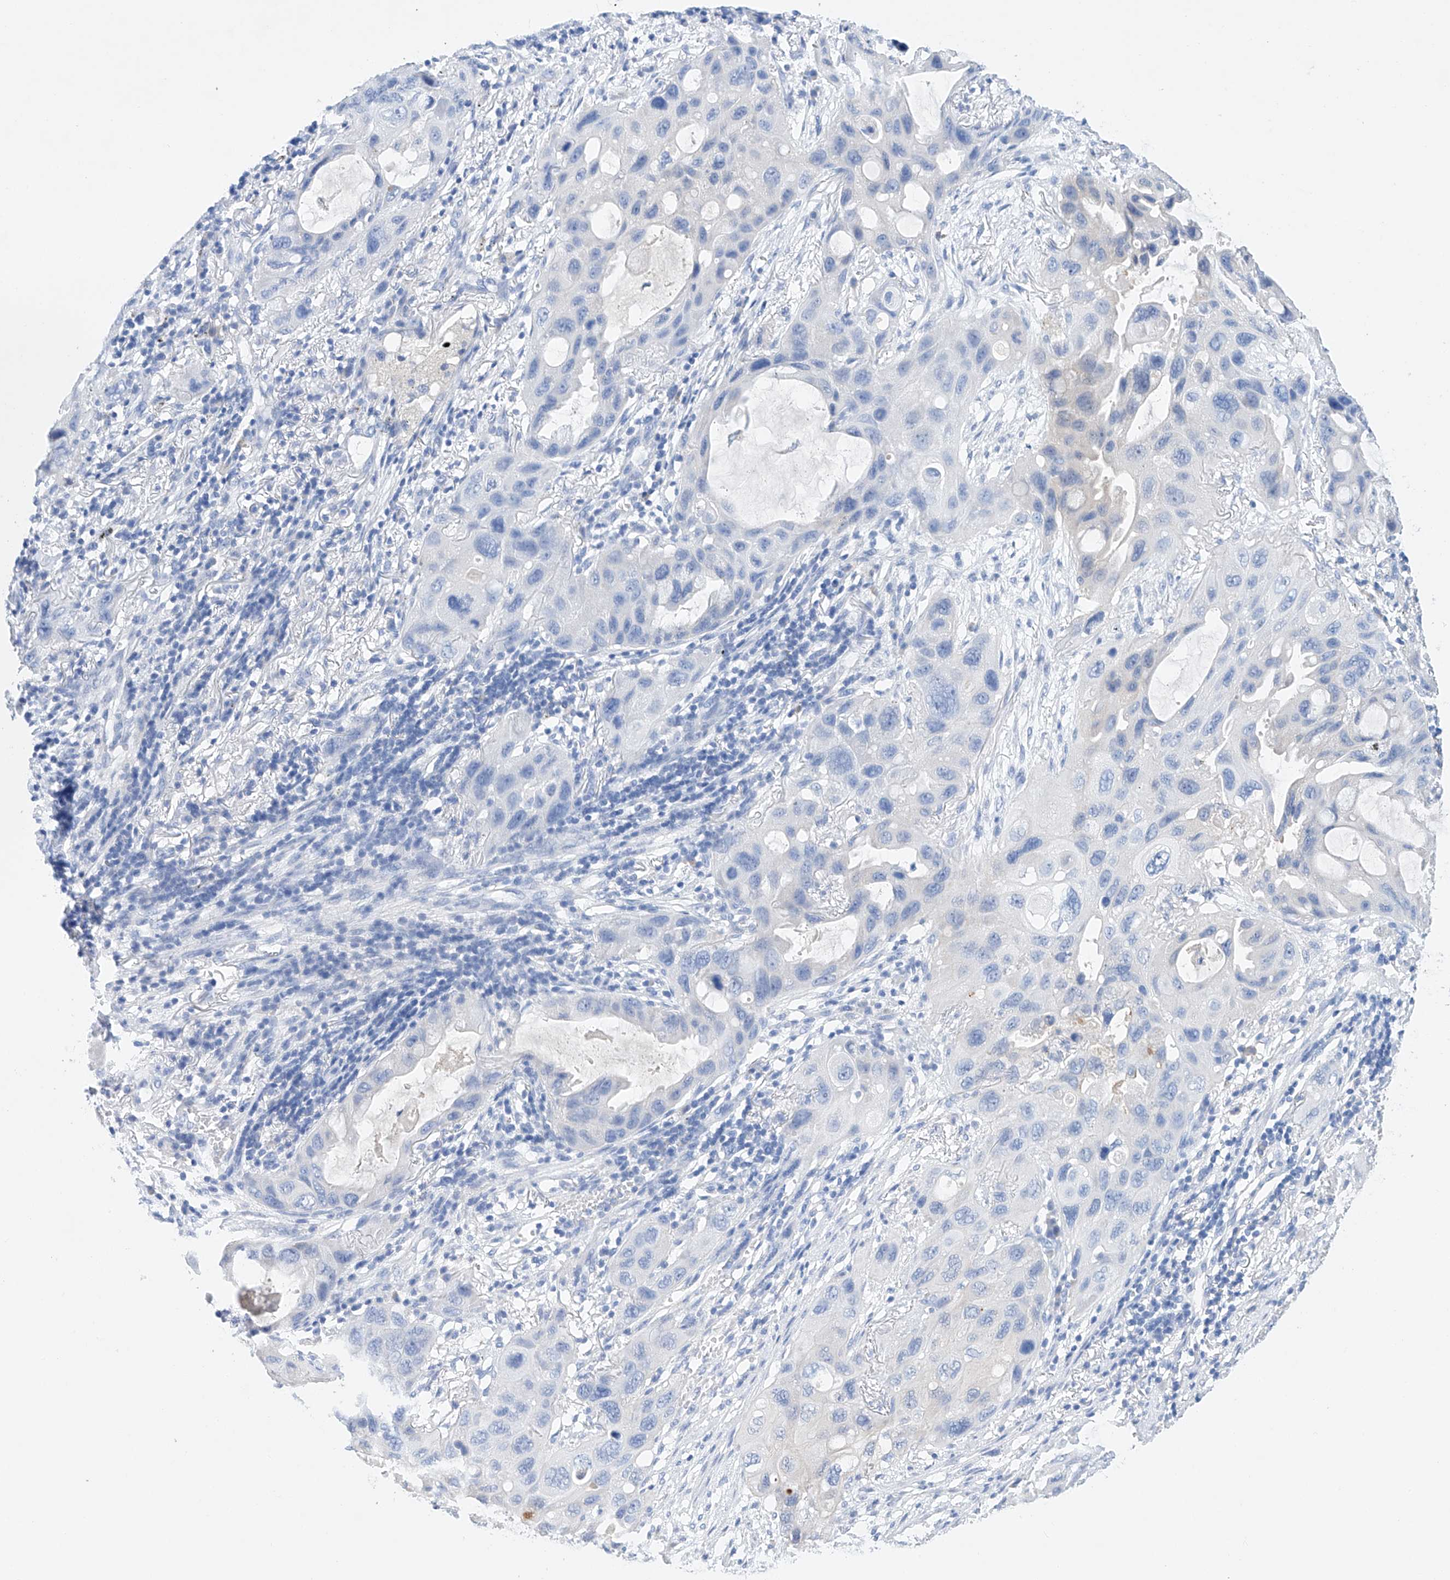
{"staining": {"intensity": "negative", "quantity": "none", "location": "none"}, "tissue": "lung cancer", "cell_type": "Tumor cells", "image_type": "cancer", "snomed": [{"axis": "morphology", "description": "Squamous cell carcinoma, NOS"}, {"axis": "topography", "description": "Lung"}], "caption": "DAB (3,3'-diaminobenzidine) immunohistochemical staining of lung cancer shows no significant staining in tumor cells. (DAB IHC, high magnification).", "gene": "LURAP1", "patient": {"sex": "female", "age": 73}}